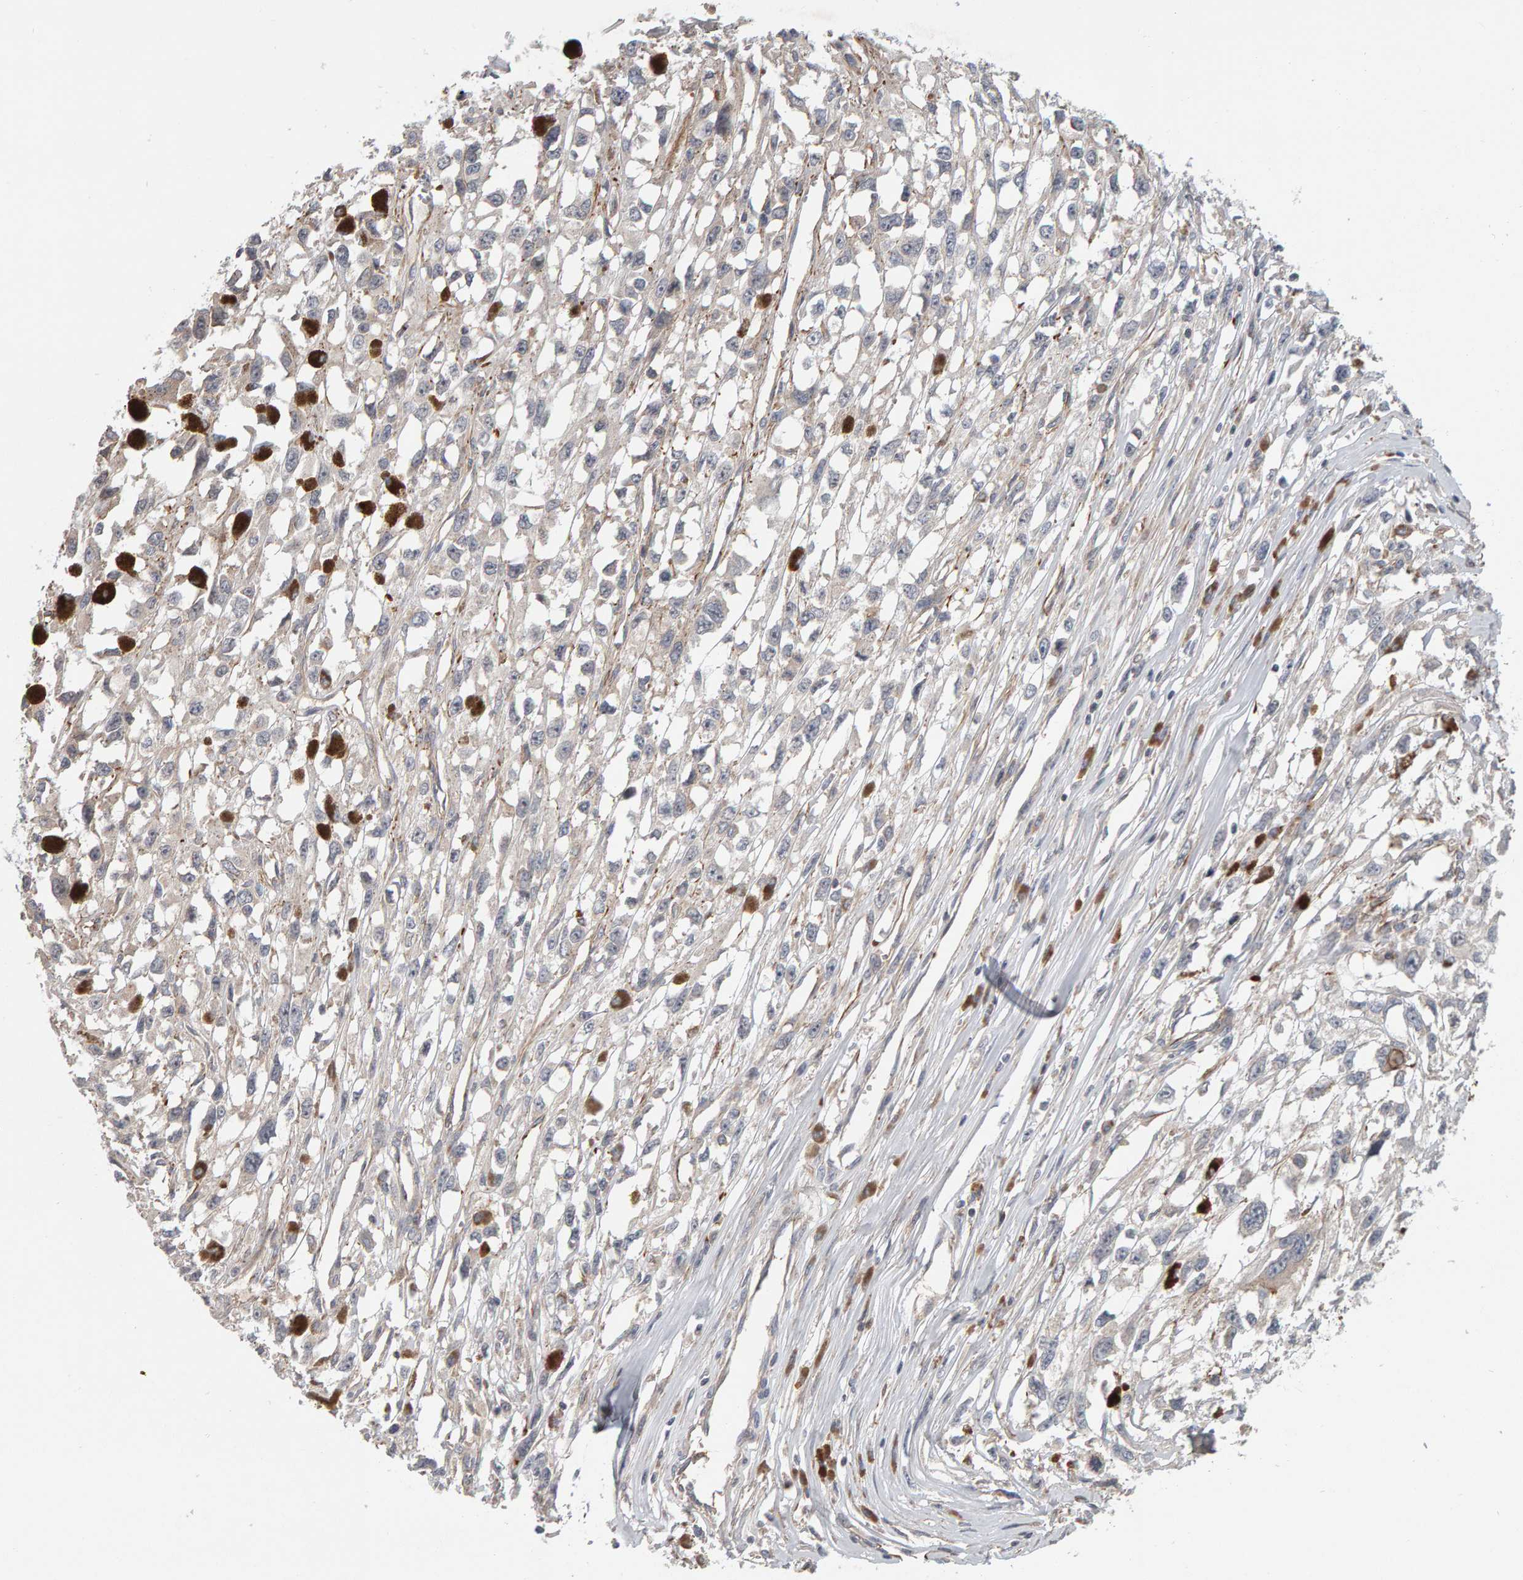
{"staining": {"intensity": "negative", "quantity": "none", "location": "none"}, "tissue": "melanoma", "cell_type": "Tumor cells", "image_type": "cancer", "snomed": [{"axis": "morphology", "description": "Malignant melanoma, Metastatic site"}, {"axis": "topography", "description": "Lymph node"}], "caption": "The immunohistochemistry micrograph has no significant expression in tumor cells of malignant melanoma (metastatic site) tissue.", "gene": "C9orf72", "patient": {"sex": "male", "age": 59}}